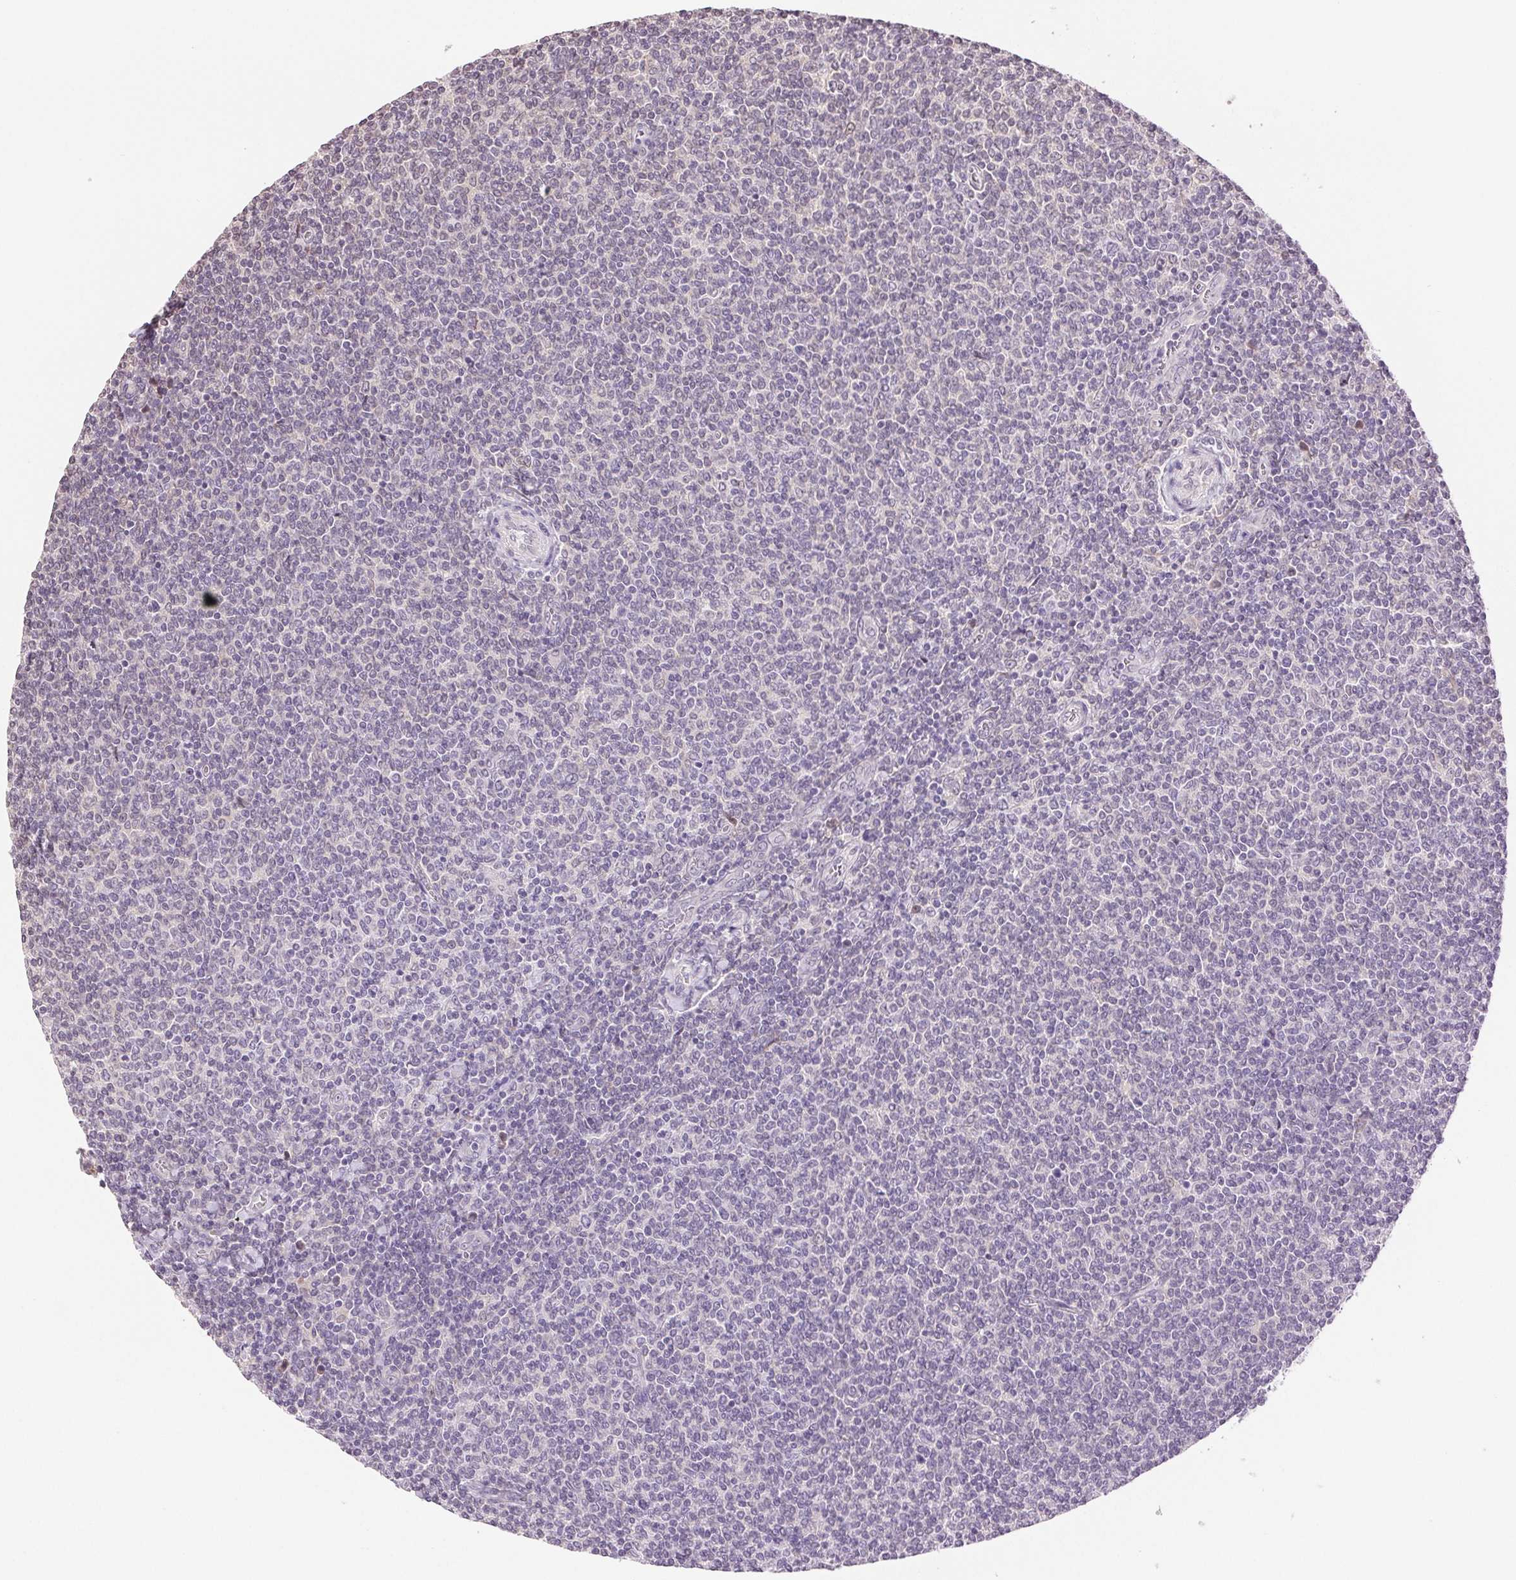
{"staining": {"intensity": "negative", "quantity": "none", "location": "none"}, "tissue": "lymphoma", "cell_type": "Tumor cells", "image_type": "cancer", "snomed": [{"axis": "morphology", "description": "Malignant lymphoma, non-Hodgkin's type, Low grade"}, {"axis": "topography", "description": "Lymph node"}], "caption": "Tumor cells show no significant protein staining in malignant lymphoma, non-Hodgkin's type (low-grade).", "gene": "TNNT3", "patient": {"sex": "male", "age": 52}}